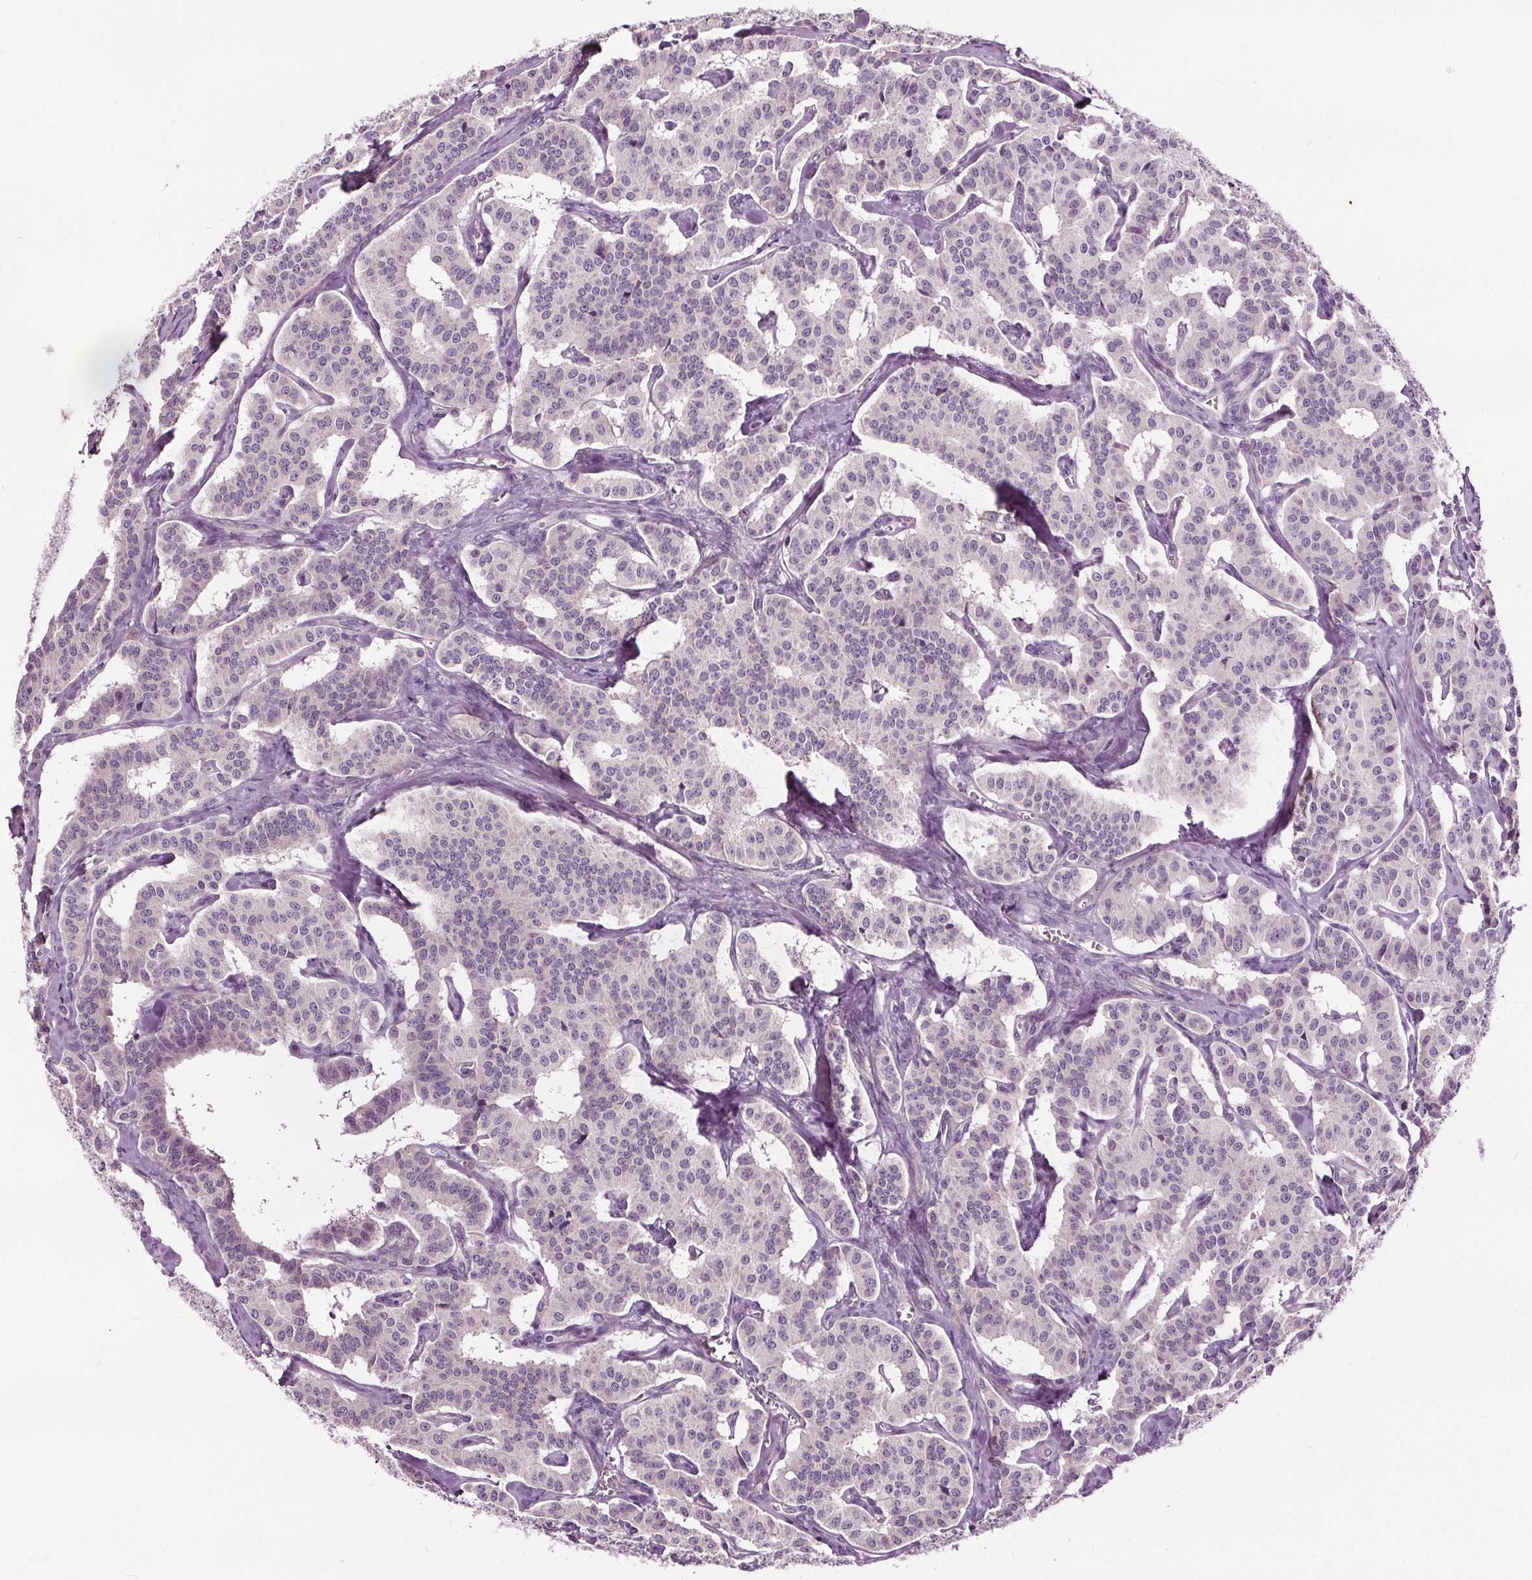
{"staining": {"intensity": "negative", "quantity": "none", "location": "none"}, "tissue": "carcinoid", "cell_type": "Tumor cells", "image_type": "cancer", "snomed": [{"axis": "morphology", "description": "Carcinoid, malignant, NOS"}, {"axis": "topography", "description": "Lung"}], "caption": "Tumor cells are negative for protein expression in human carcinoid.", "gene": "RASA1", "patient": {"sex": "female", "age": 46}}